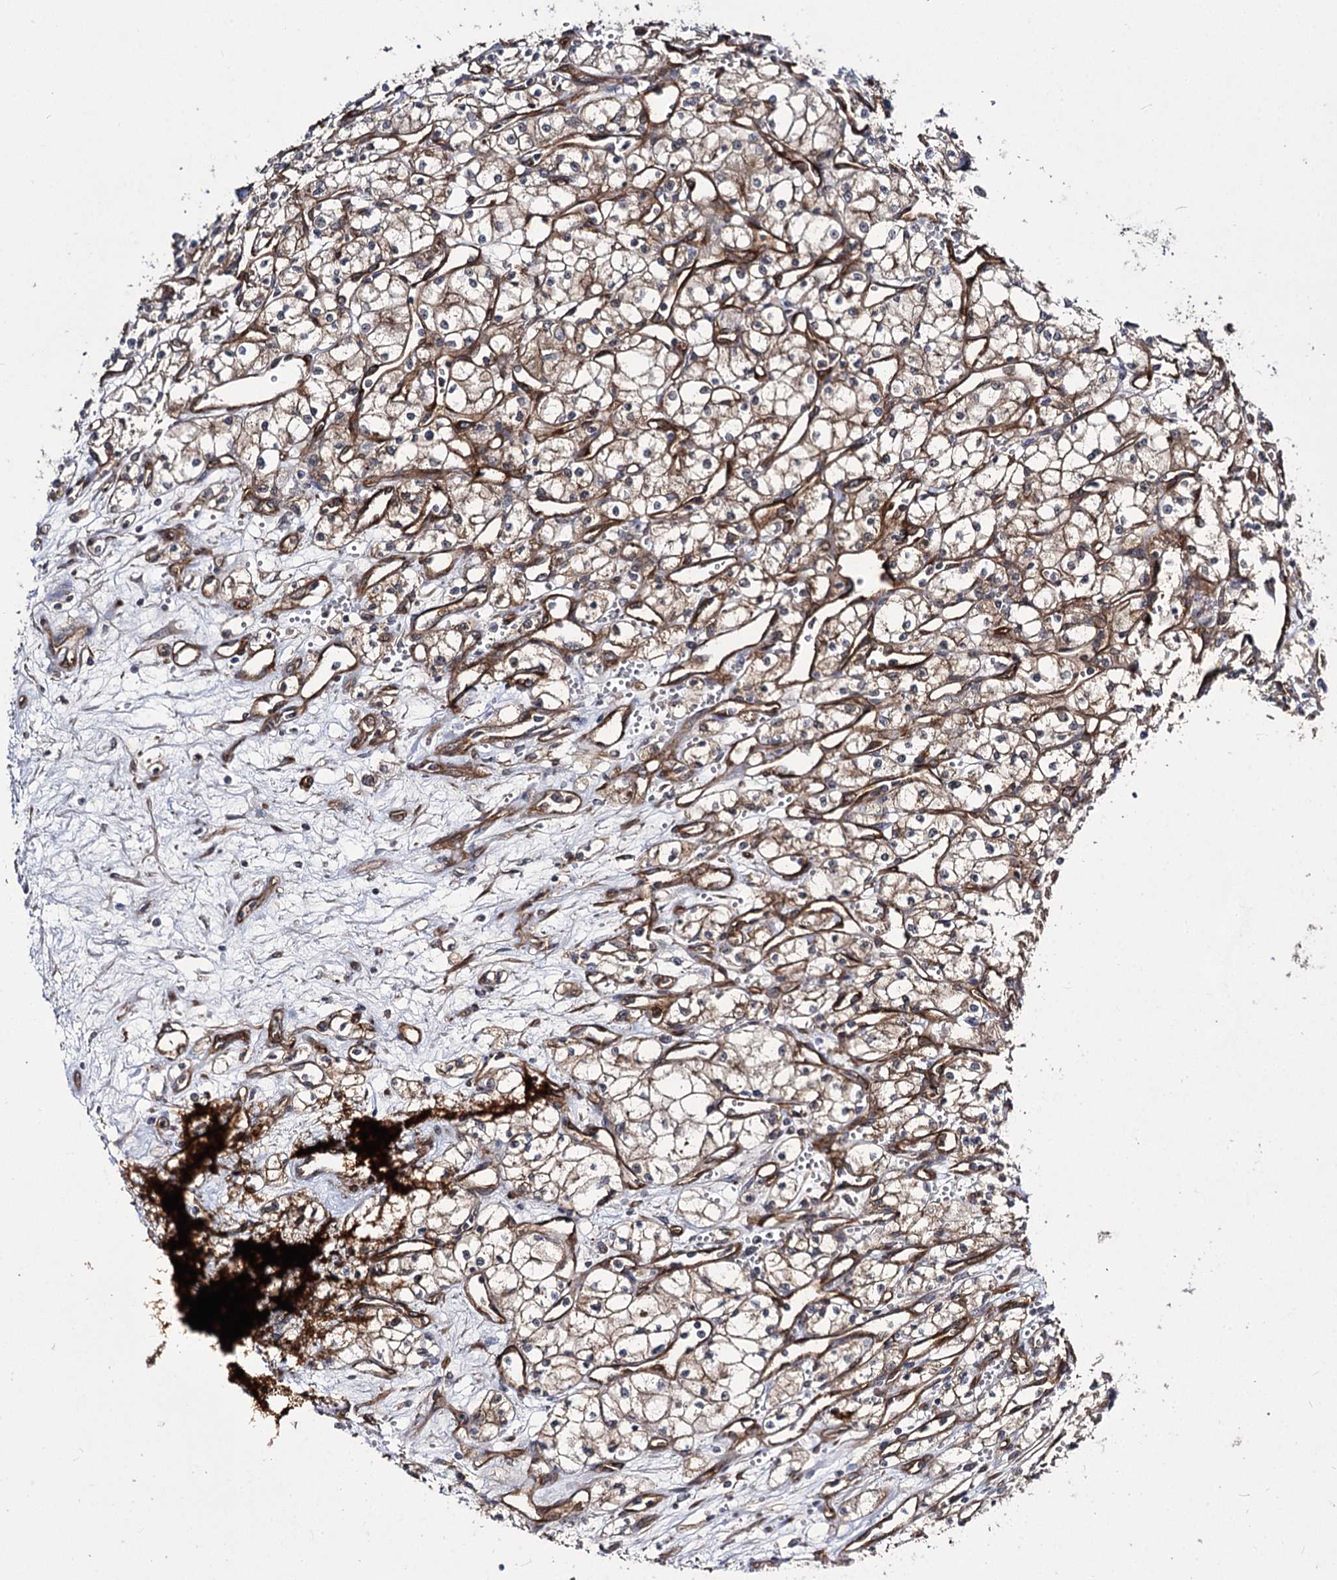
{"staining": {"intensity": "moderate", "quantity": ">75%", "location": "cytoplasmic/membranous"}, "tissue": "renal cancer", "cell_type": "Tumor cells", "image_type": "cancer", "snomed": [{"axis": "morphology", "description": "Adenocarcinoma, NOS"}, {"axis": "topography", "description": "Kidney"}], "caption": "A medium amount of moderate cytoplasmic/membranous positivity is seen in about >75% of tumor cells in renal adenocarcinoma tissue.", "gene": "MYO1C", "patient": {"sex": "male", "age": 59}}